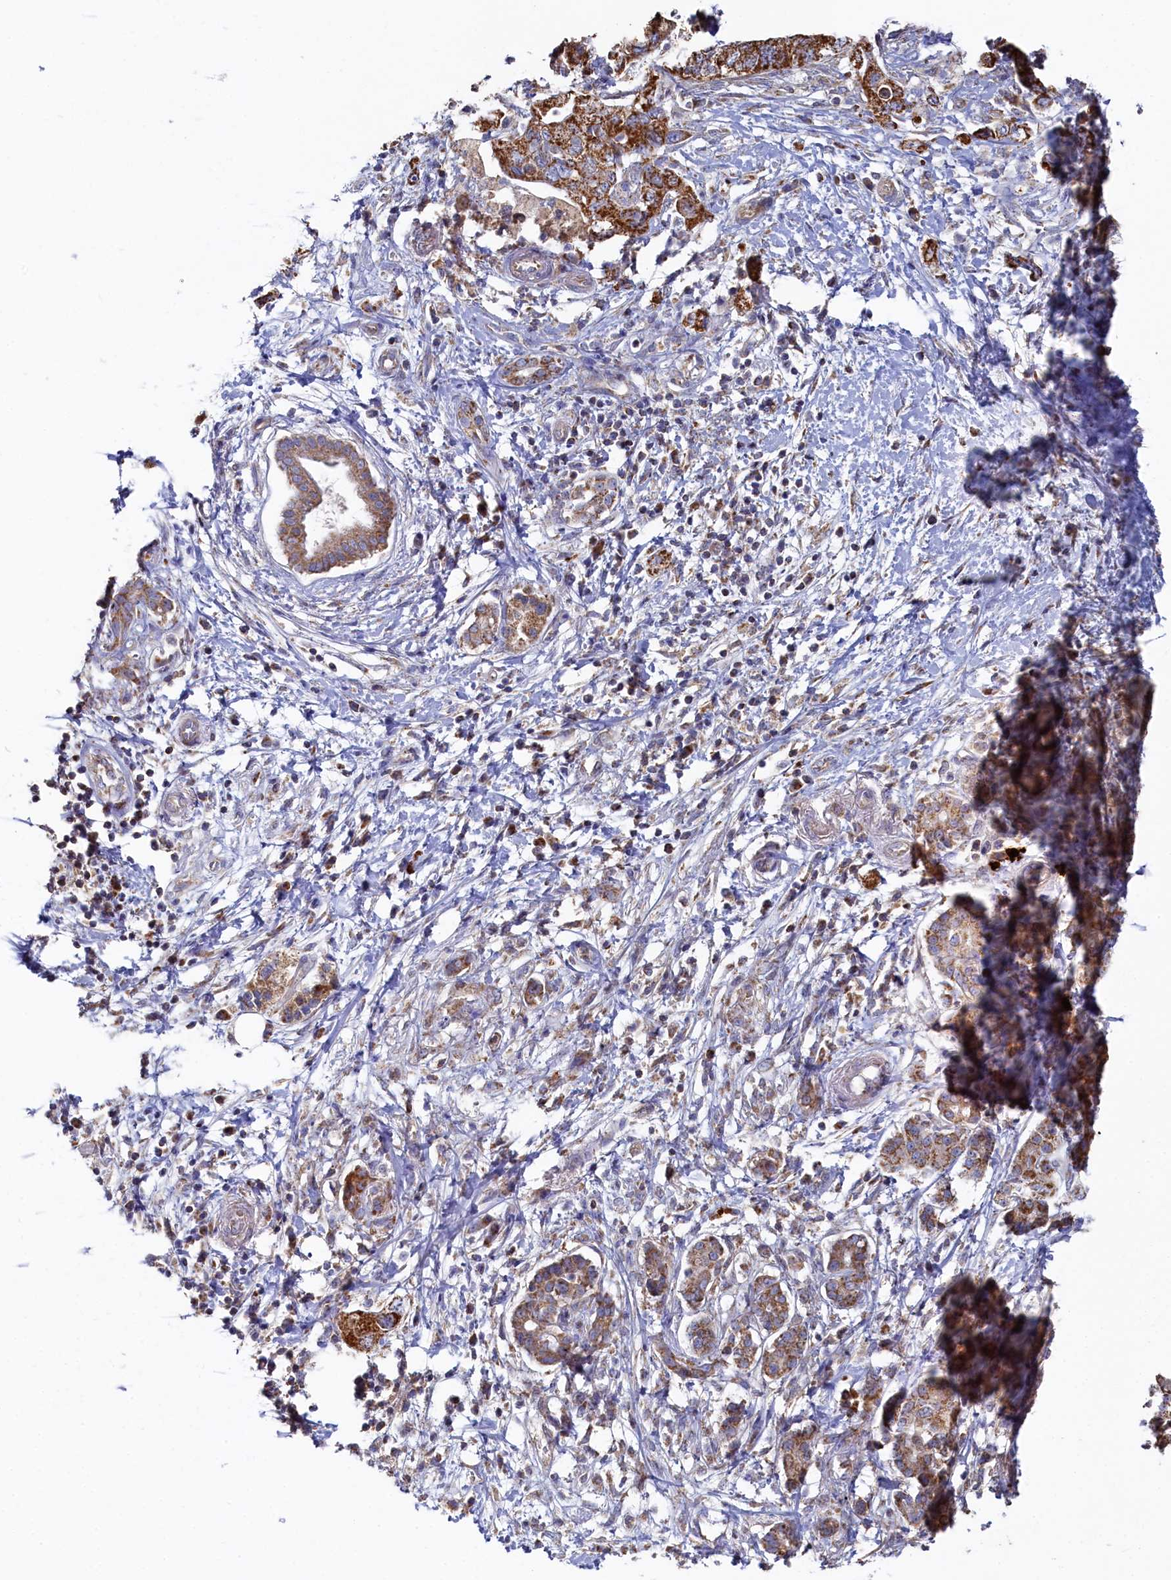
{"staining": {"intensity": "strong", "quantity": ">75%", "location": "cytoplasmic/membranous"}, "tissue": "pancreatic cancer", "cell_type": "Tumor cells", "image_type": "cancer", "snomed": [{"axis": "morphology", "description": "Adenocarcinoma, NOS"}, {"axis": "topography", "description": "Pancreas"}], "caption": "IHC (DAB (3,3'-diaminobenzidine)) staining of pancreatic cancer demonstrates strong cytoplasmic/membranous protein staining in about >75% of tumor cells.", "gene": "HAUS2", "patient": {"sex": "female", "age": 73}}